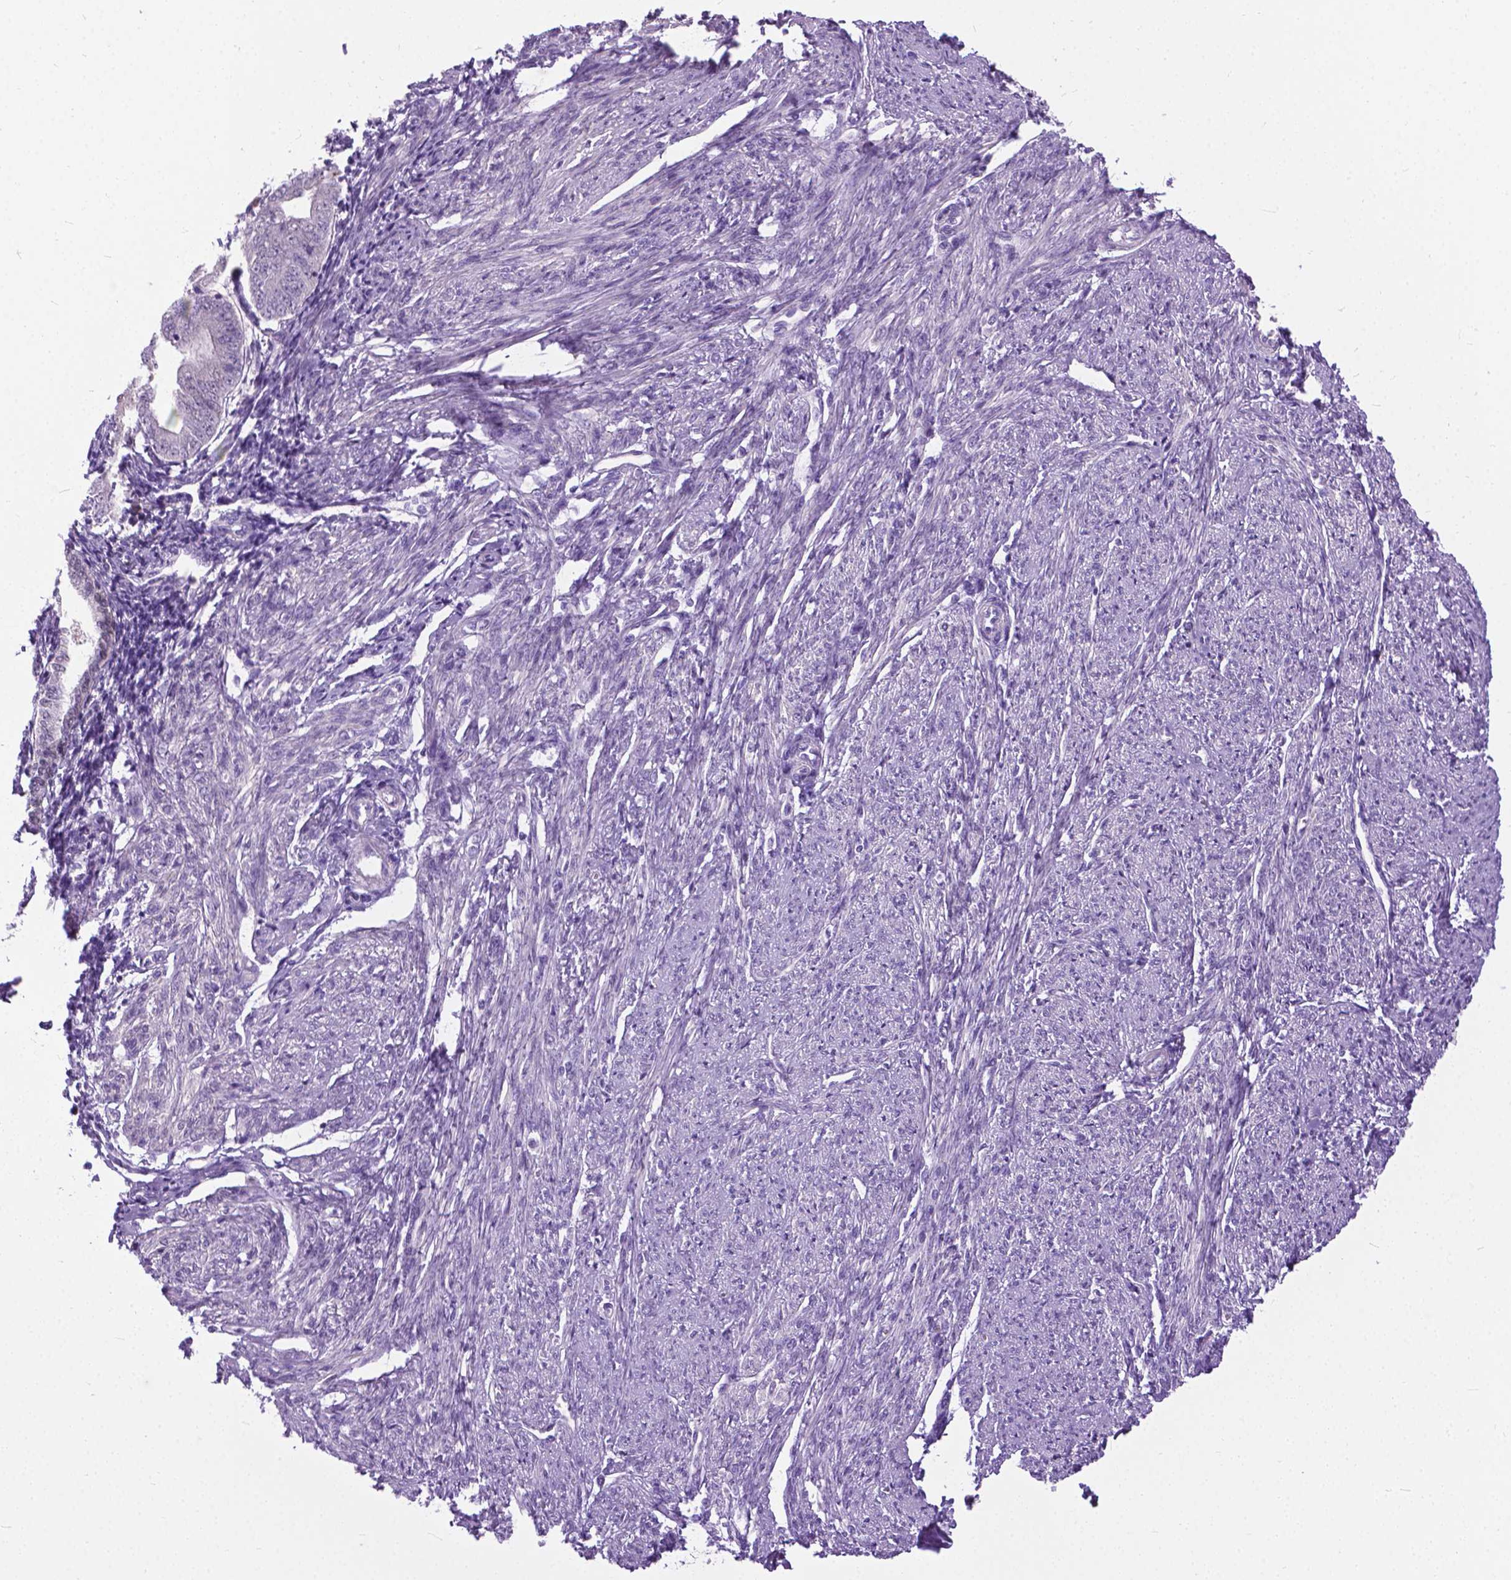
{"staining": {"intensity": "negative", "quantity": "none", "location": "none"}, "tissue": "smooth muscle", "cell_type": "Smooth muscle cells", "image_type": "normal", "snomed": [{"axis": "morphology", "description": "Normal tissue, NOS"}, {"axis": "topography", "description": "Smooth muscle"}], "caption": "IHC of unremarkable smooth muscle displays no expression in smooth muscle cells.", "gene": "APCDD1L", "patient": {"sex": "female", "age": 65}}